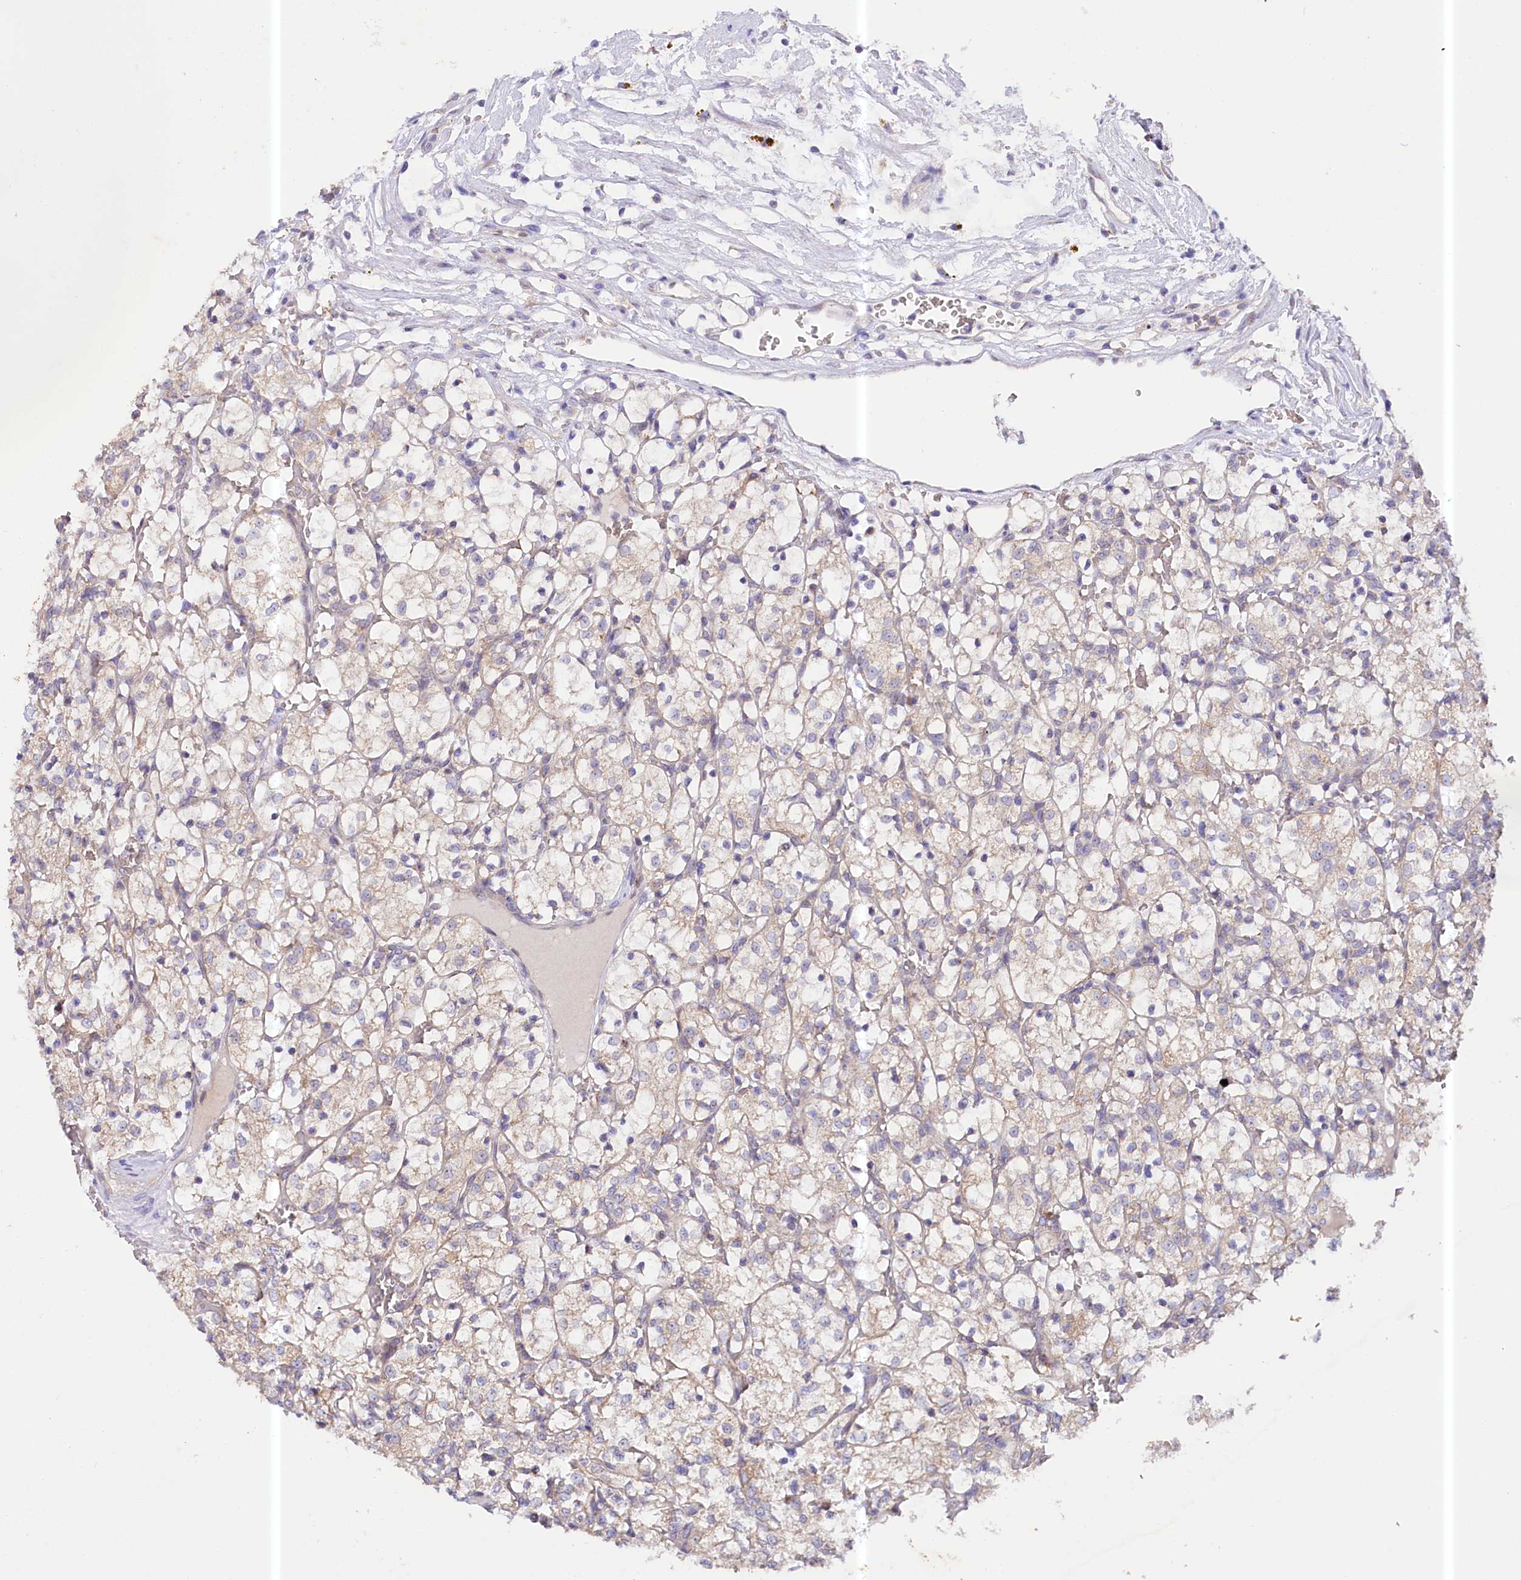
{"staining": {"intensity": "weak", "quantity": "25%-75%", "location": "cytoplasmic/membranous"}, "tissue": "renal cancer", "cell_type": "Tumor cells", "image_type": "cancer", "snomed": [{"axis": "morphology", "description": "Adenocarcinoma, NOS"}, {"axis": "topography", "description": "Kidney"}], "caption": "Immunohistochemical staining of human renal cancer (adenocarcinoma) reveals weak cytoplasmic/membranous protein staining in about 25%-75% of tumor cells. The staining was performed using DAB (3,3'-diaminobenzidine) to visualize the protein expression in brown, while the nuclei were stained in blue with hematoxylin (Magnification: 20x).", "gene": "CEP295", "patient": {"sex": "female", "age": 69}}